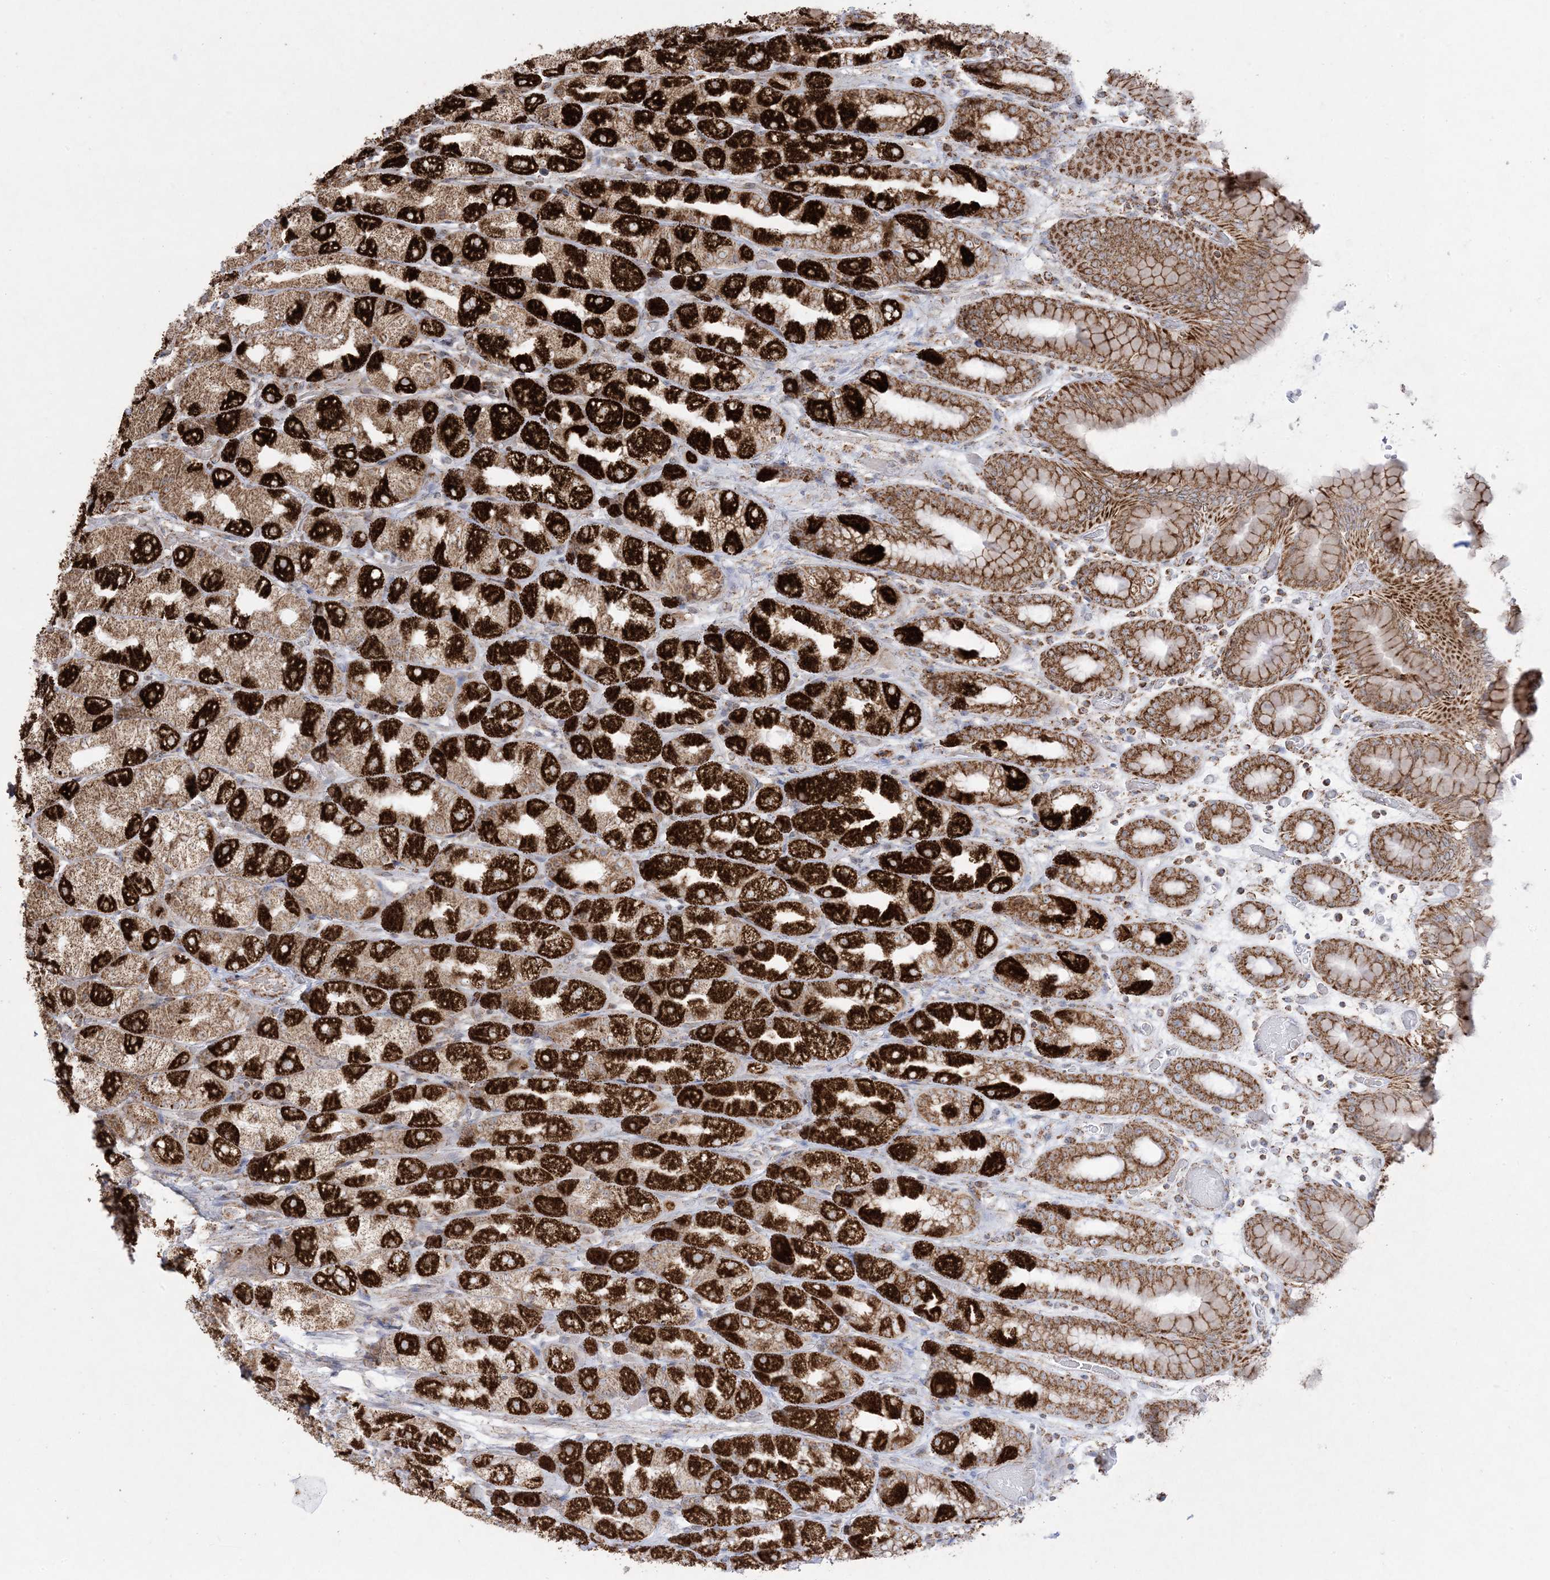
{"staining": {"intensity": "strong", "quantity": ">75%", "location": "cytoplasmic/membranous"}, "tissue": "stomach", "cell_type": "Glandular cells", "image_type": "normal", "snomed": [{"axis": "morphology", "description": "Normal tissue, NOS"}, {"axis": "topography", "description": "Stomach, upper"}], "caption": "Strong cytoplasmic/membranous expression is appreciated in approximately >75% of glandular cells in benign stomach.", "gene": "MRPS36", "patient": {"sex": "male", "age": 68}}